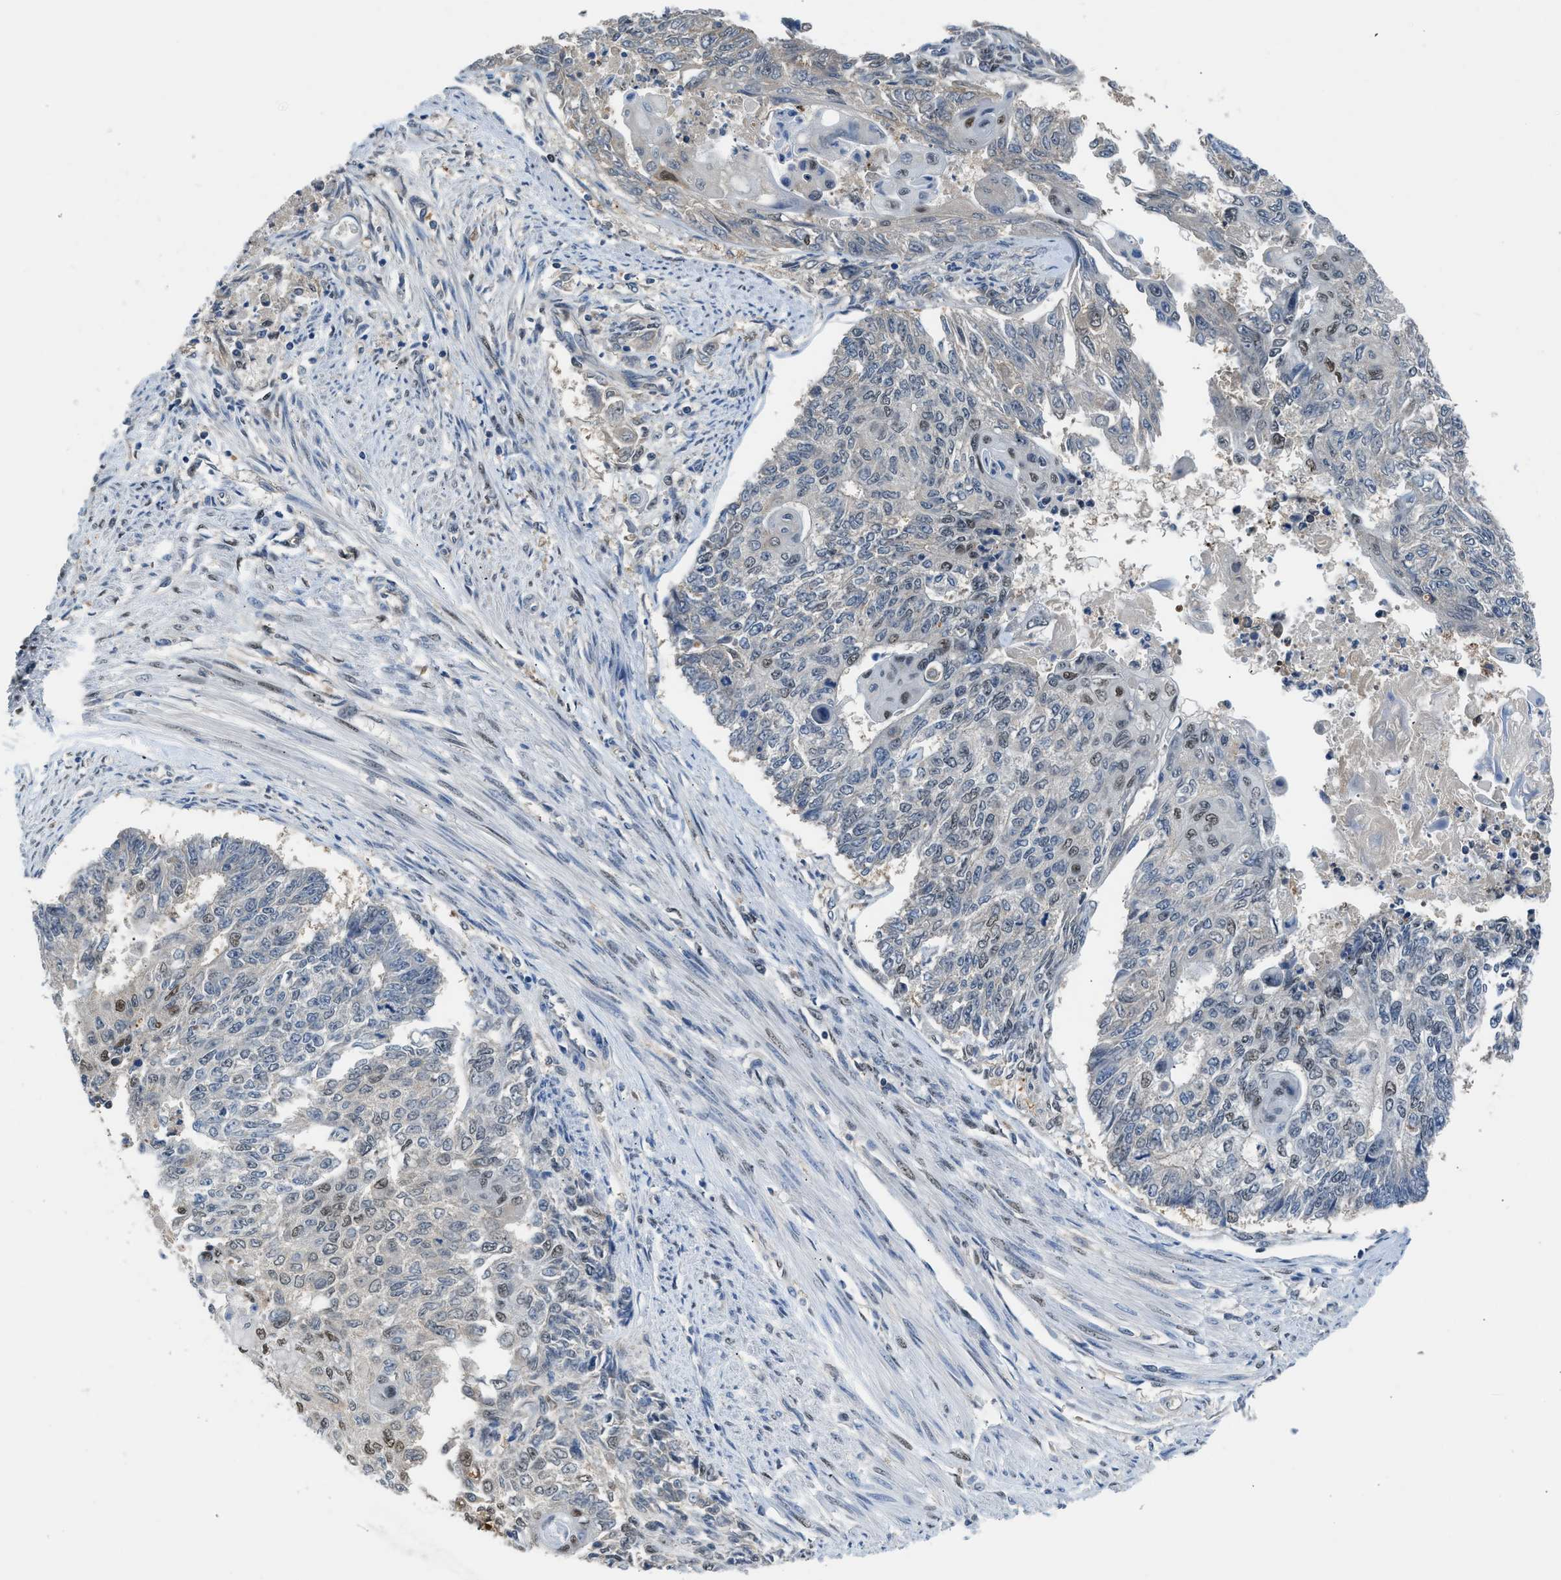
{"staining": {"intensity": "negative", "quantity": "none", "location": "none"}, "tissue": "endometrial cancer", "cell_type": "Tumor cells", "image_type": "cancer", "snomed": [{"axis": "morphology", "description": "Adenocarcinoma, NOS"}, {"axis": "topography", "description": "Endometrium"}], "caption": "A photomicrograph of human endometrial cancer is negative for staining in tumor cells.", "gene": "ALX1", "patient": {"sex": "female", "age": 32}}